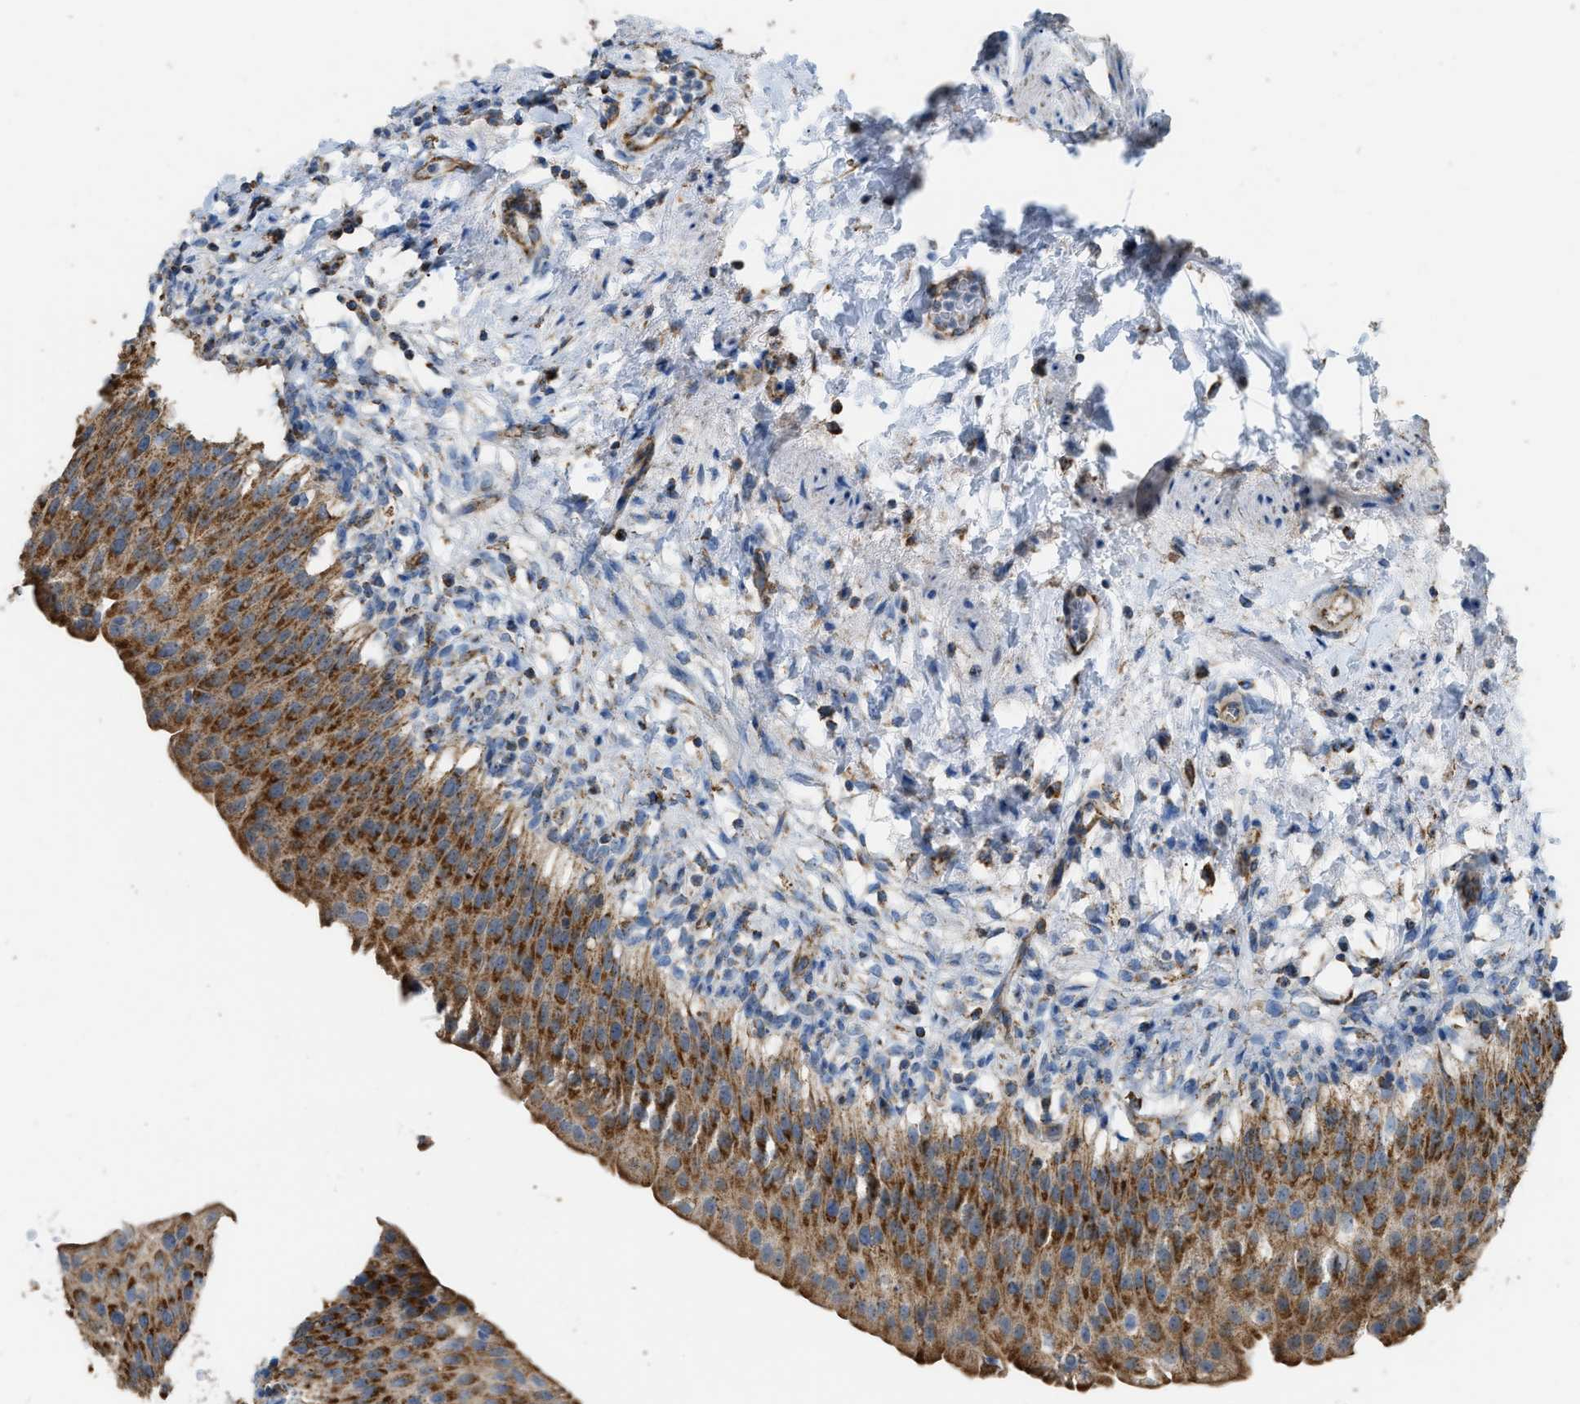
{"staining": {"intensity": "strong", "quantity": ">75%", "location": "cytoplasmic/membranous"}, "tissue": "urinary bladder", "cell_type": "Urothelial cells", "image_type": "normal", "snomed": [{"axis": "morphology", "description": "Normal tissue, NOS"}, {"axis": "topography", "description": "Urinary bladder"}], "caption": "The photomicrograph exhibits staining of unremarkable urinary bladder, revealing strong cytoplasmic/membranous protein positivity (brown color) within urothelial cells.", "gene": "ETFB", "patient": {"sex": "female", "age": 60}}